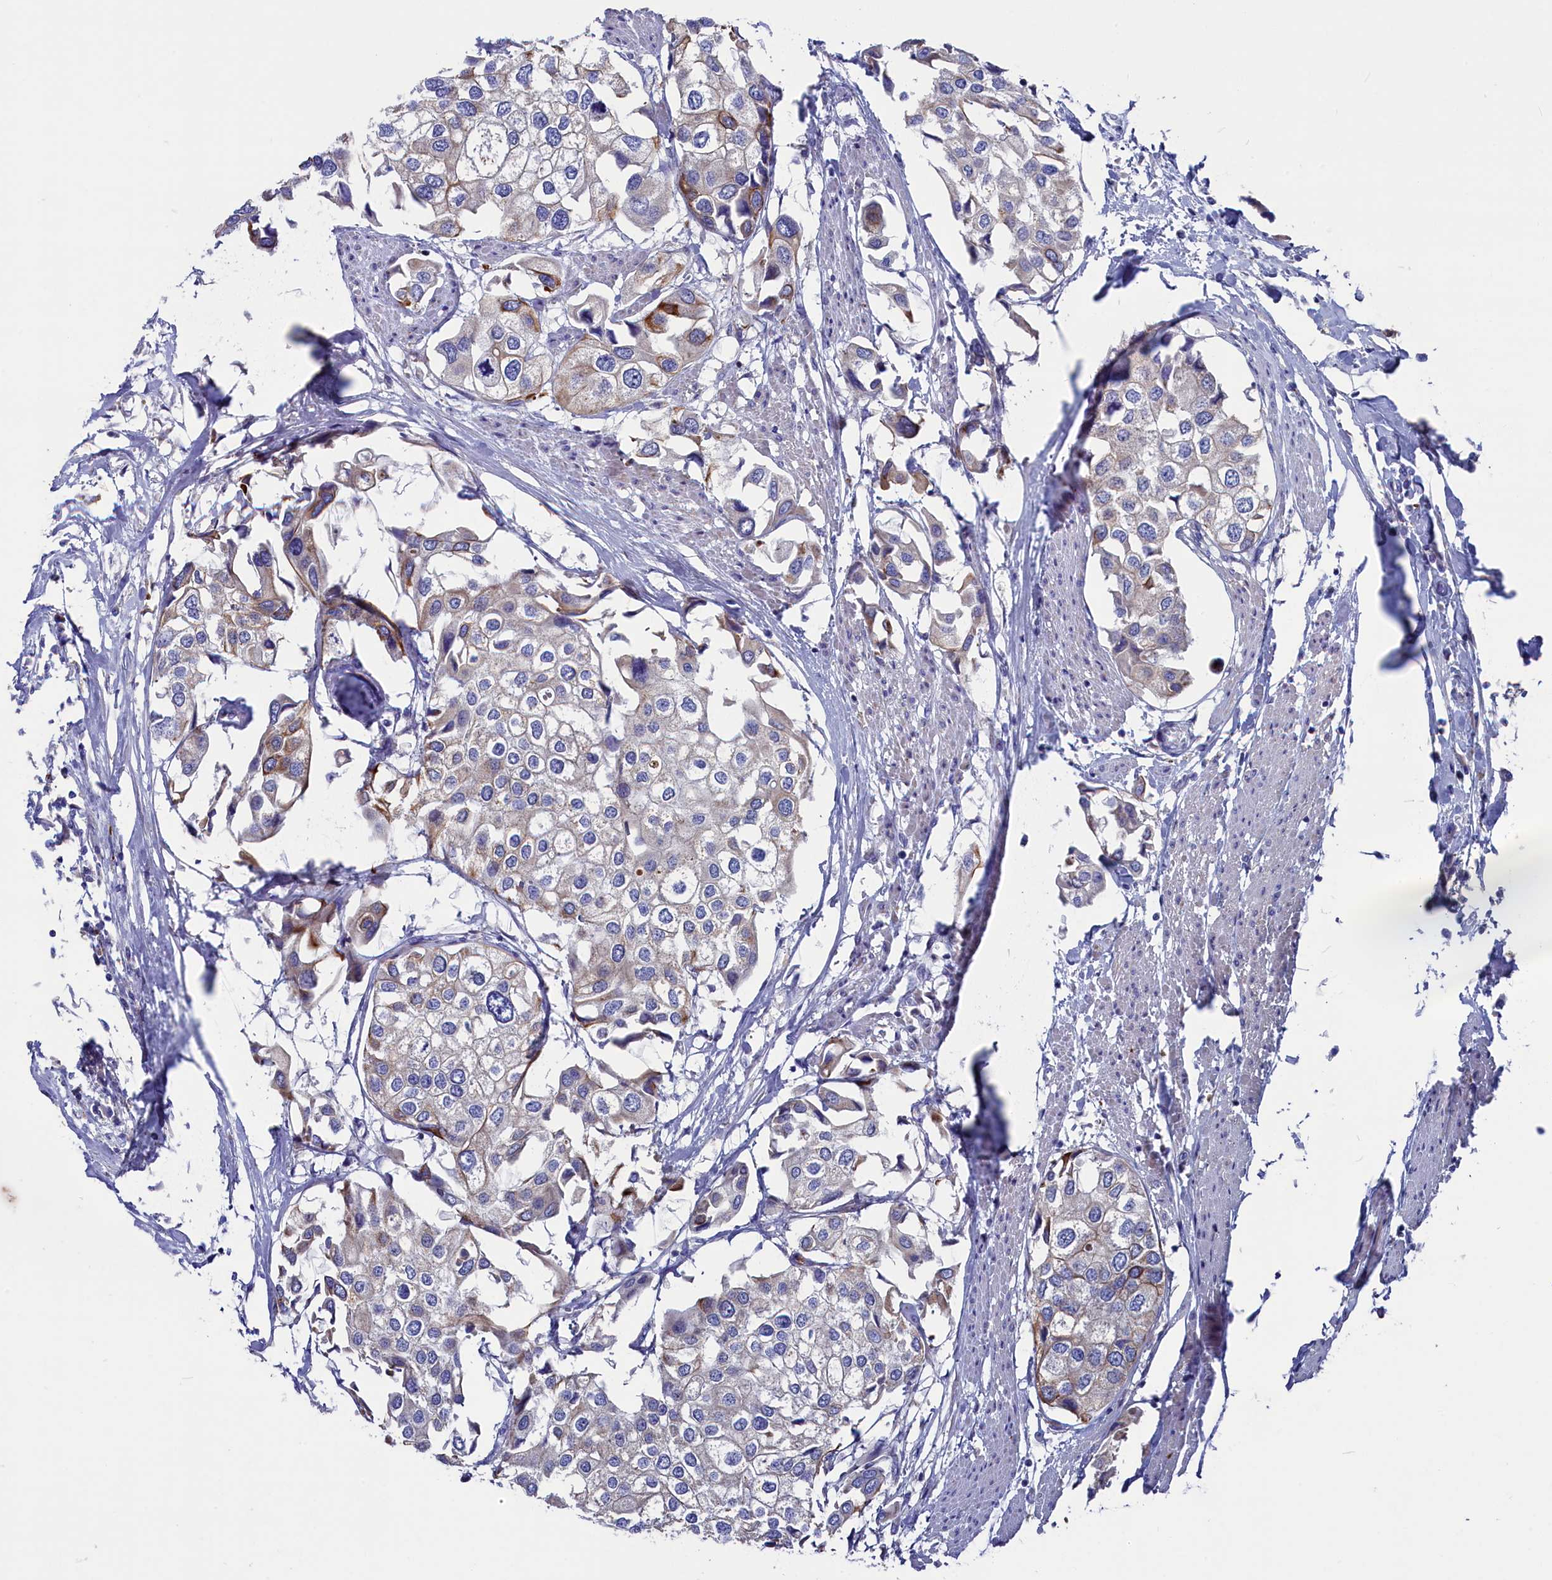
{"staining": {"intensity": "moderate", "quantity": "<25%", "location": "cytoplasmic/membranous"}, "tissue": "urothelial cancer", "cell_type": "Tumor cells", "image_type": "cancer", "snomed": [{"axis": "morphology", "description": "Urothelial carcinoma, High grade"}, {"axis": "topography", "description": "Urinary bladder"}], "caption": "An IHC histopathology image of tumor tissue is shown. Protein staining in brown highlights moderate cytoplasmic/membranous positivity in high-grade urothelial carcinoma within tumor cells.", "gene": "NUDT7", "patient": {"sex": "male", "age": 64}}